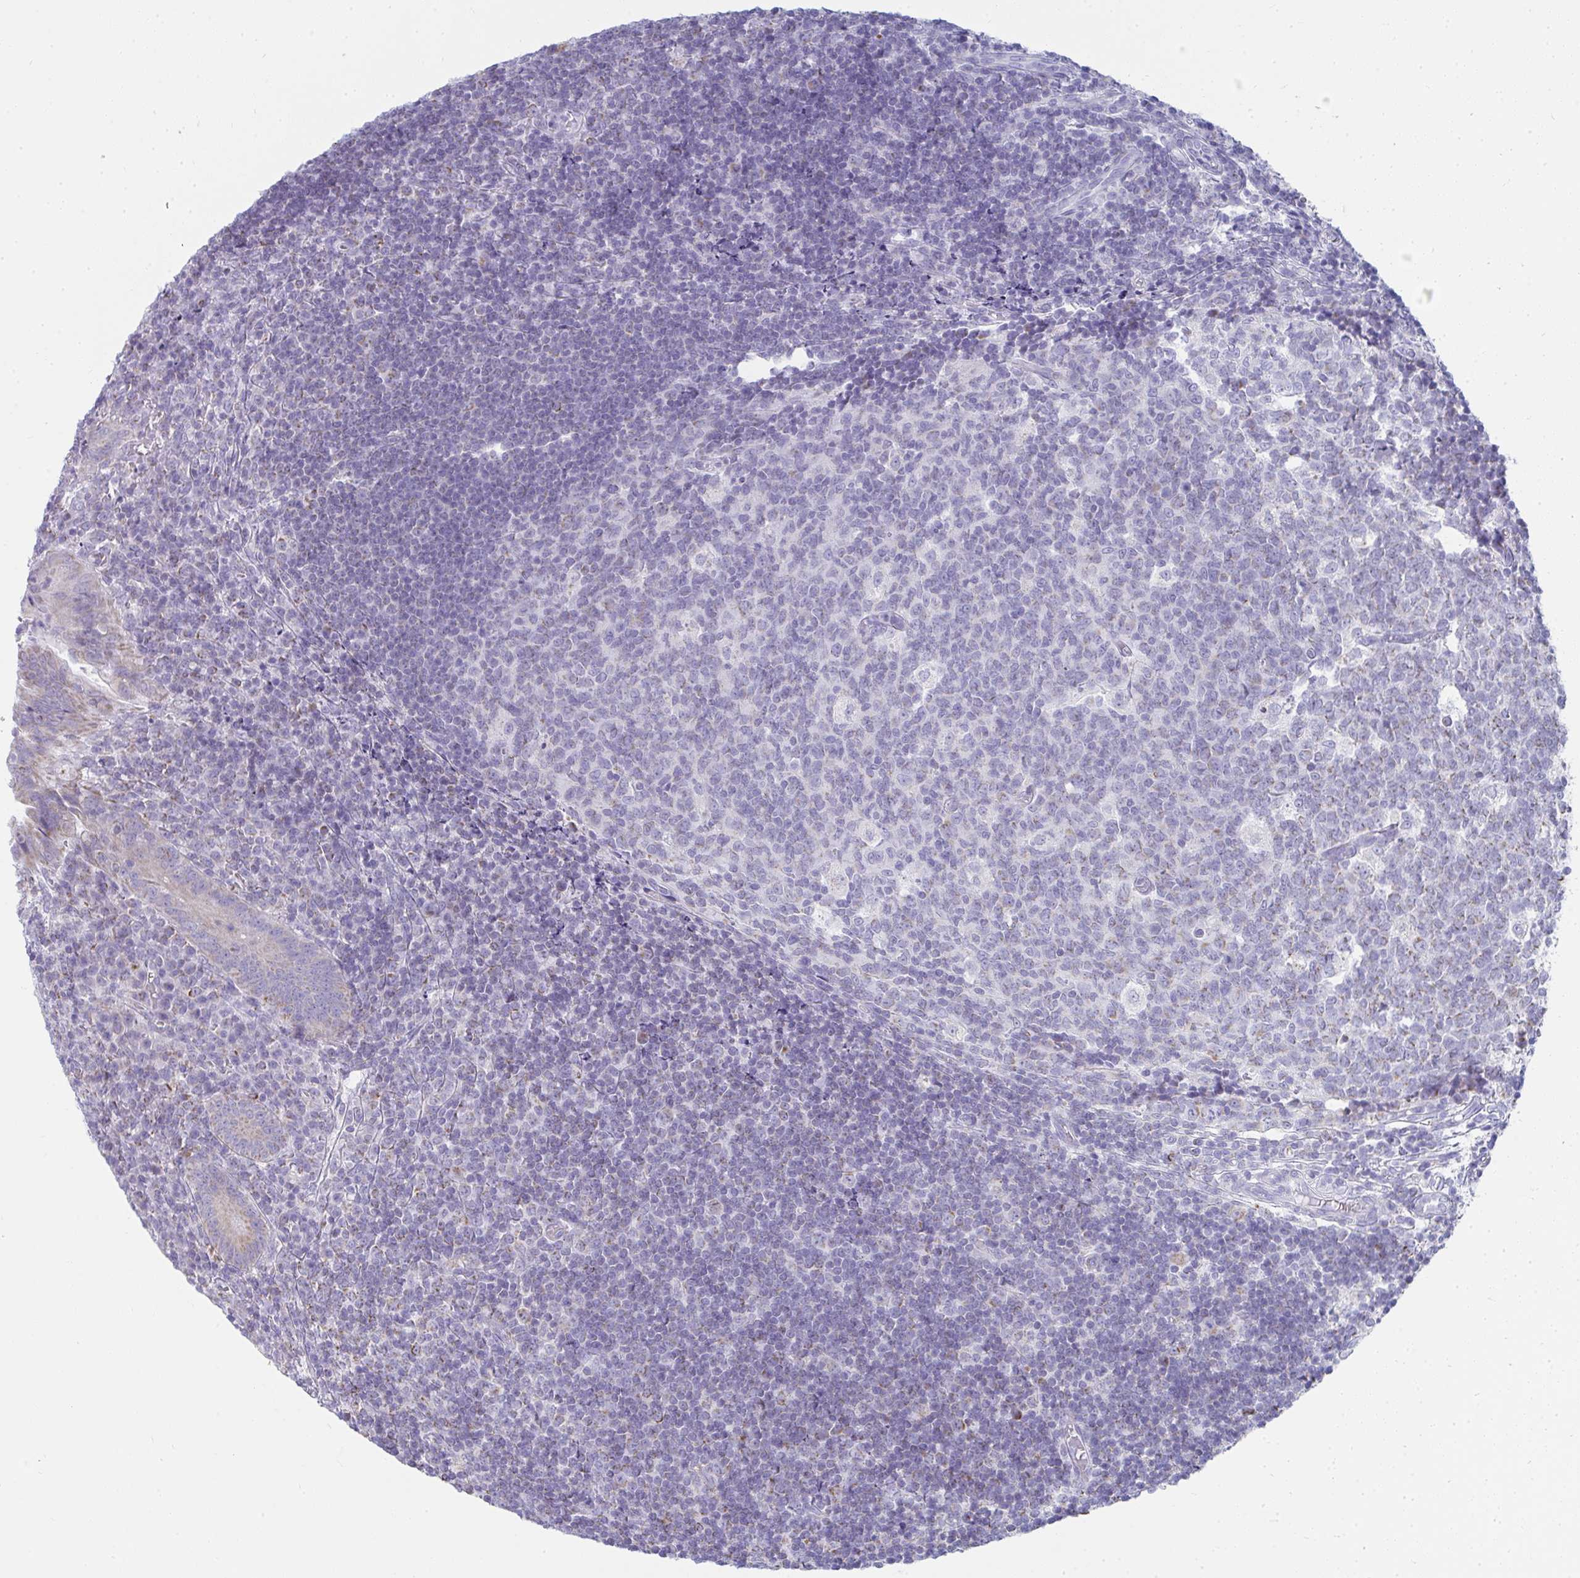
{"staining": {"intensity": "weak", "quantity": ">75%", "location": "cytoplasmic/membranous"}, "tissue": "appendix", "cell_type": "Glandular cells", "image_type": "normal", "snomed": [{"axis": "morphology", "description": "Normal tissue, NOS"}, {"axis": "topography", "description": "Appendix"}], "caption": "A micrograph showing weak cytoplasmic/membranous staining in approximately >75% of glandular cells in benign appendix, as visualized by brown immunohistochemical staining.", "gene": "SLC6A1", "patient": {"sex": "male", "age": 18}}